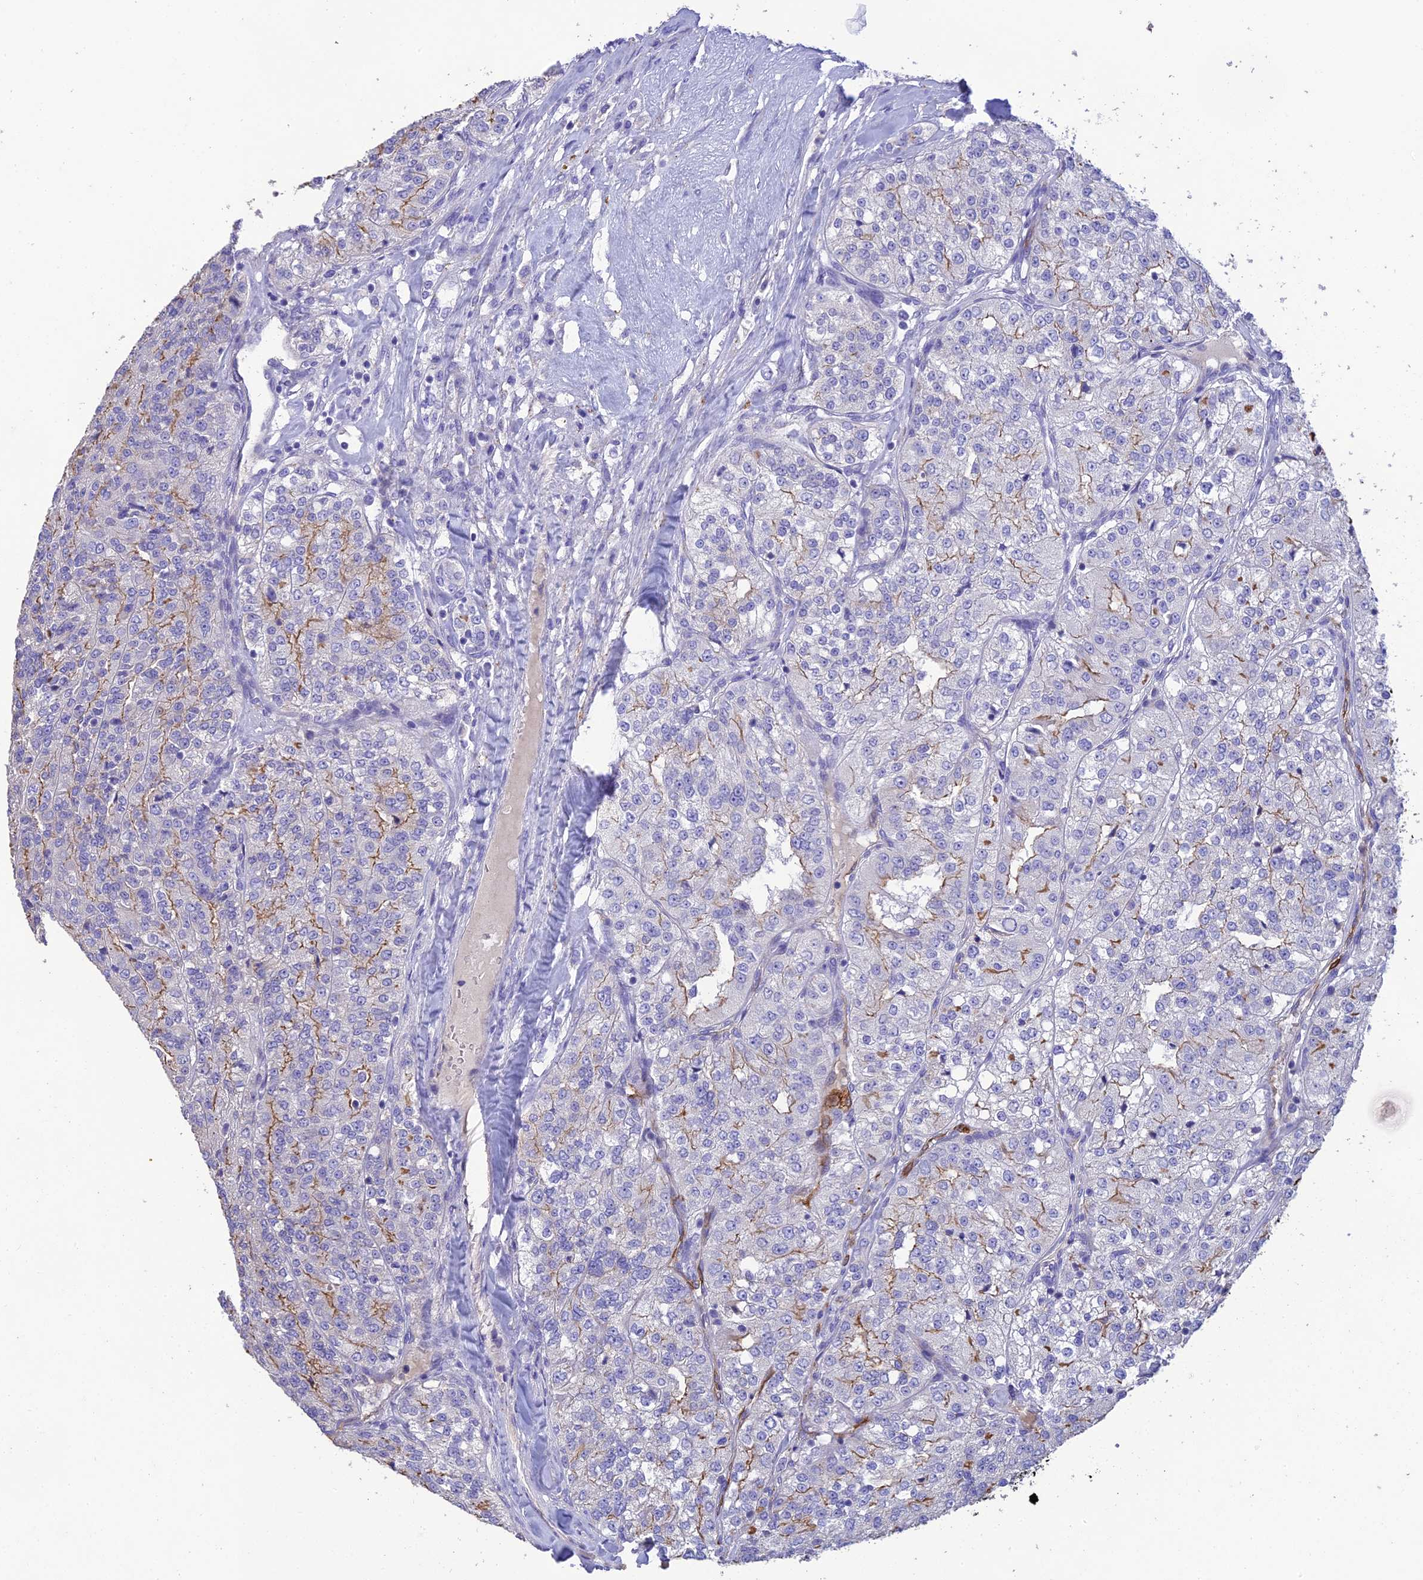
{"staining": {"intensity": "moderate", "quantity": "<25%", "location": "cytoplasmic/membranous"}, "tissue": "renal cancer", "cell_type": "Tumor cells", "image_type": "cancer", "snomed": [{"axis": "morphology", "description": "Adenocarcinoma, NOS"}, {"axis": "topography", "description": "Kidney"}], "caption": "Immunohistochemistry histopathology image of neoplastic tissue: adenocarcinoma (renal) stained using IHC demonstrates low levels of moderate protein expression localized specifically in the cytoplasmic/membranous of tumor cells, appearing as a cytoplasmic/membranous brown color.", "gene": "HSD17B2", "patient": {"sex": "female", "age": 63}}